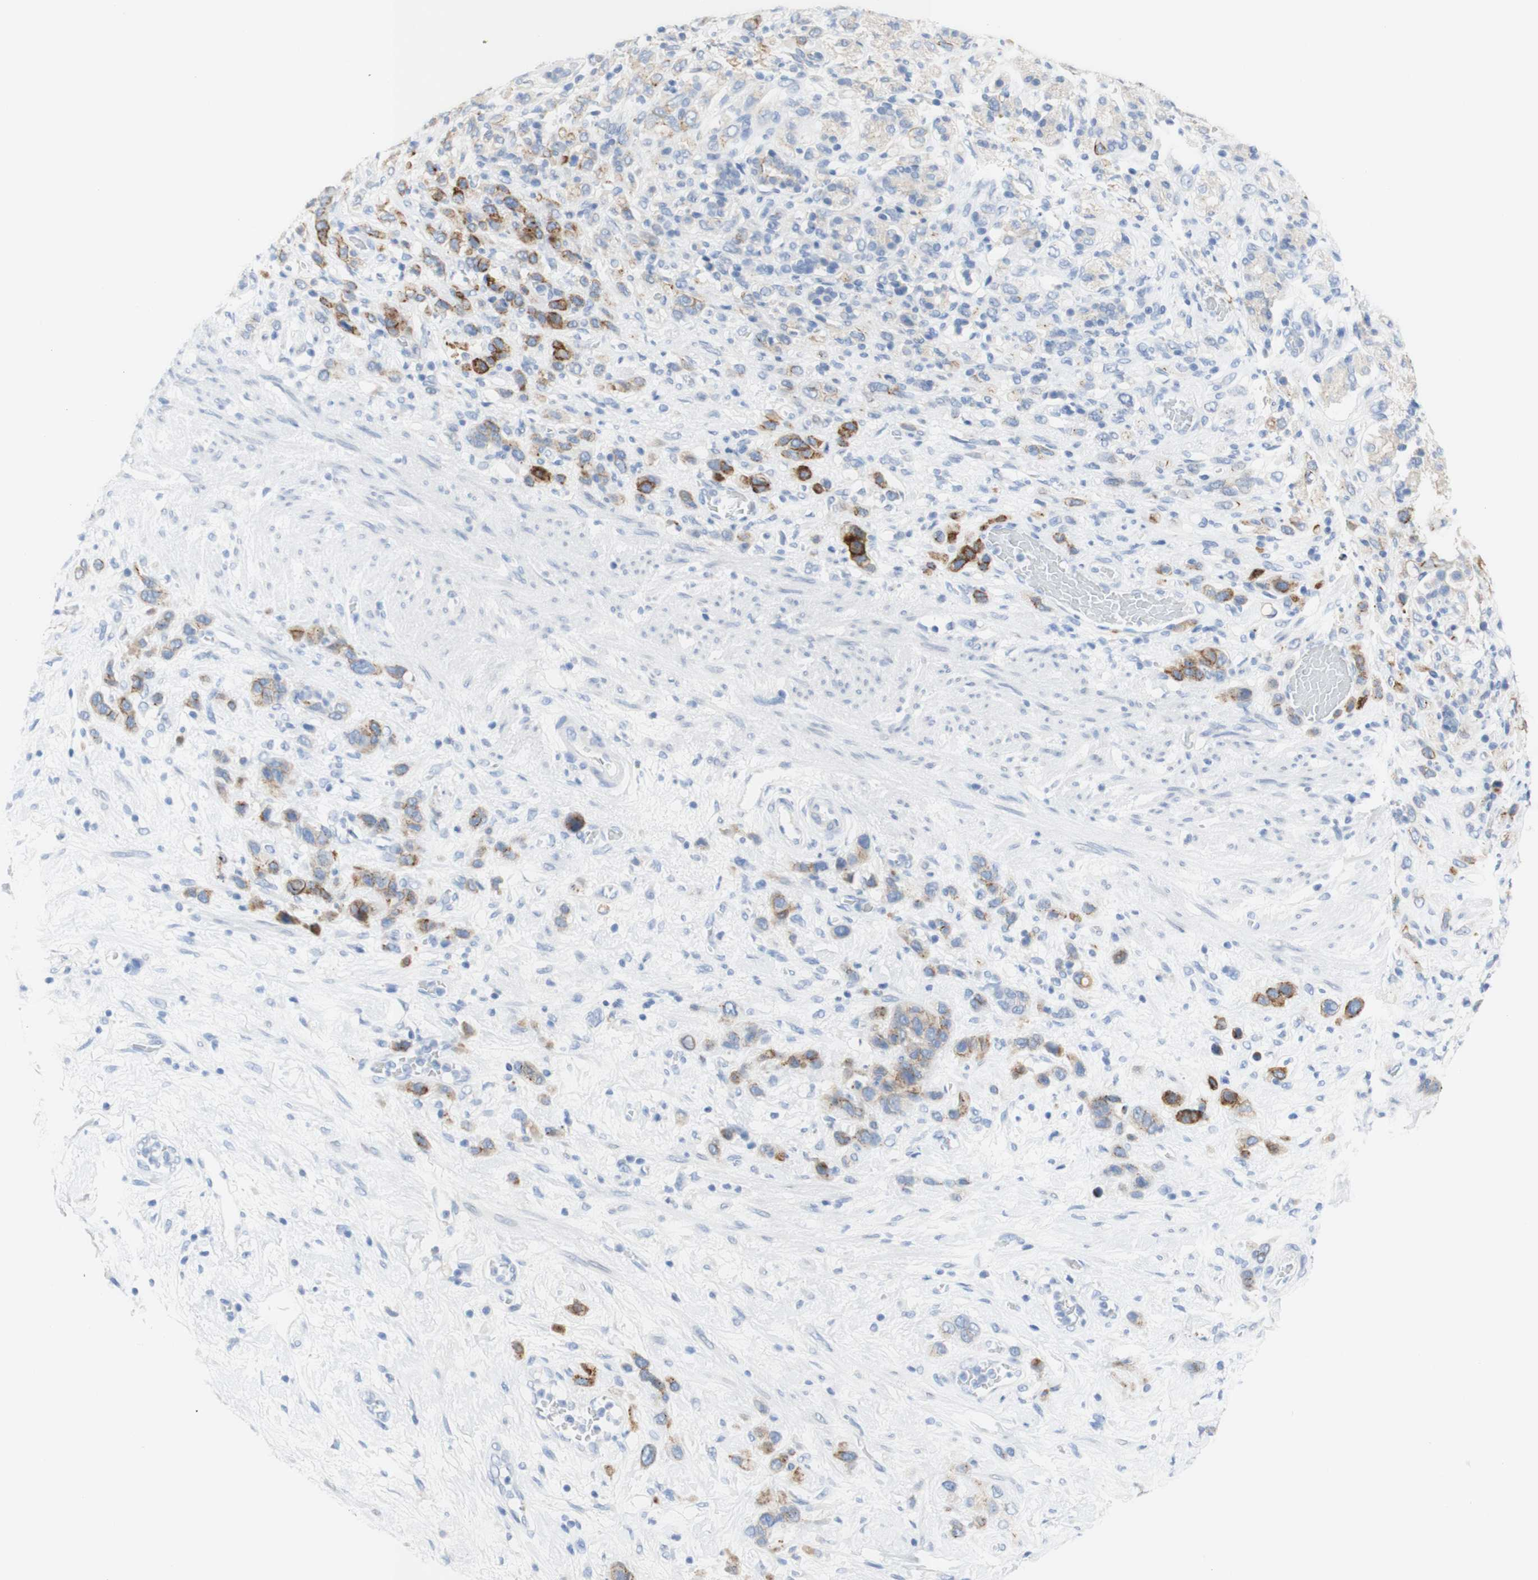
{"staining": {"intensity": "strong", "quantity": "25%-75%", "location": "cytoplasmic/membranous"}, "tissue": "stomach cancer", "cell_type": "Tumor cells", "image_type": "cancer", "snomed": [{"axis": "morphology", "description": "Adenocarcinoma, NOS"}, {"axis": "morphology", "description": "Adenocarcinoma, High grade"}, {"axis": "topography", "description": "Stomach, upper"}, {"axis": "topography", "description": "Stomach, lower"}], "caption": "IHC staining of adenocarcinoma (stomach), which demonstrates high levels of strong cytoplasmic/membranous expression in approximately 25%-75% of tumor cells indicating strong cytoplasmic/membranous protein staining. The staining was performed using DAB (3,3'-diaminobenzidine) (brown) for protein detection and nuclei were counterstained in hematoxylin (blue).", "gene": "DSC2", "patient": {"sex": "female", "age": 65}}